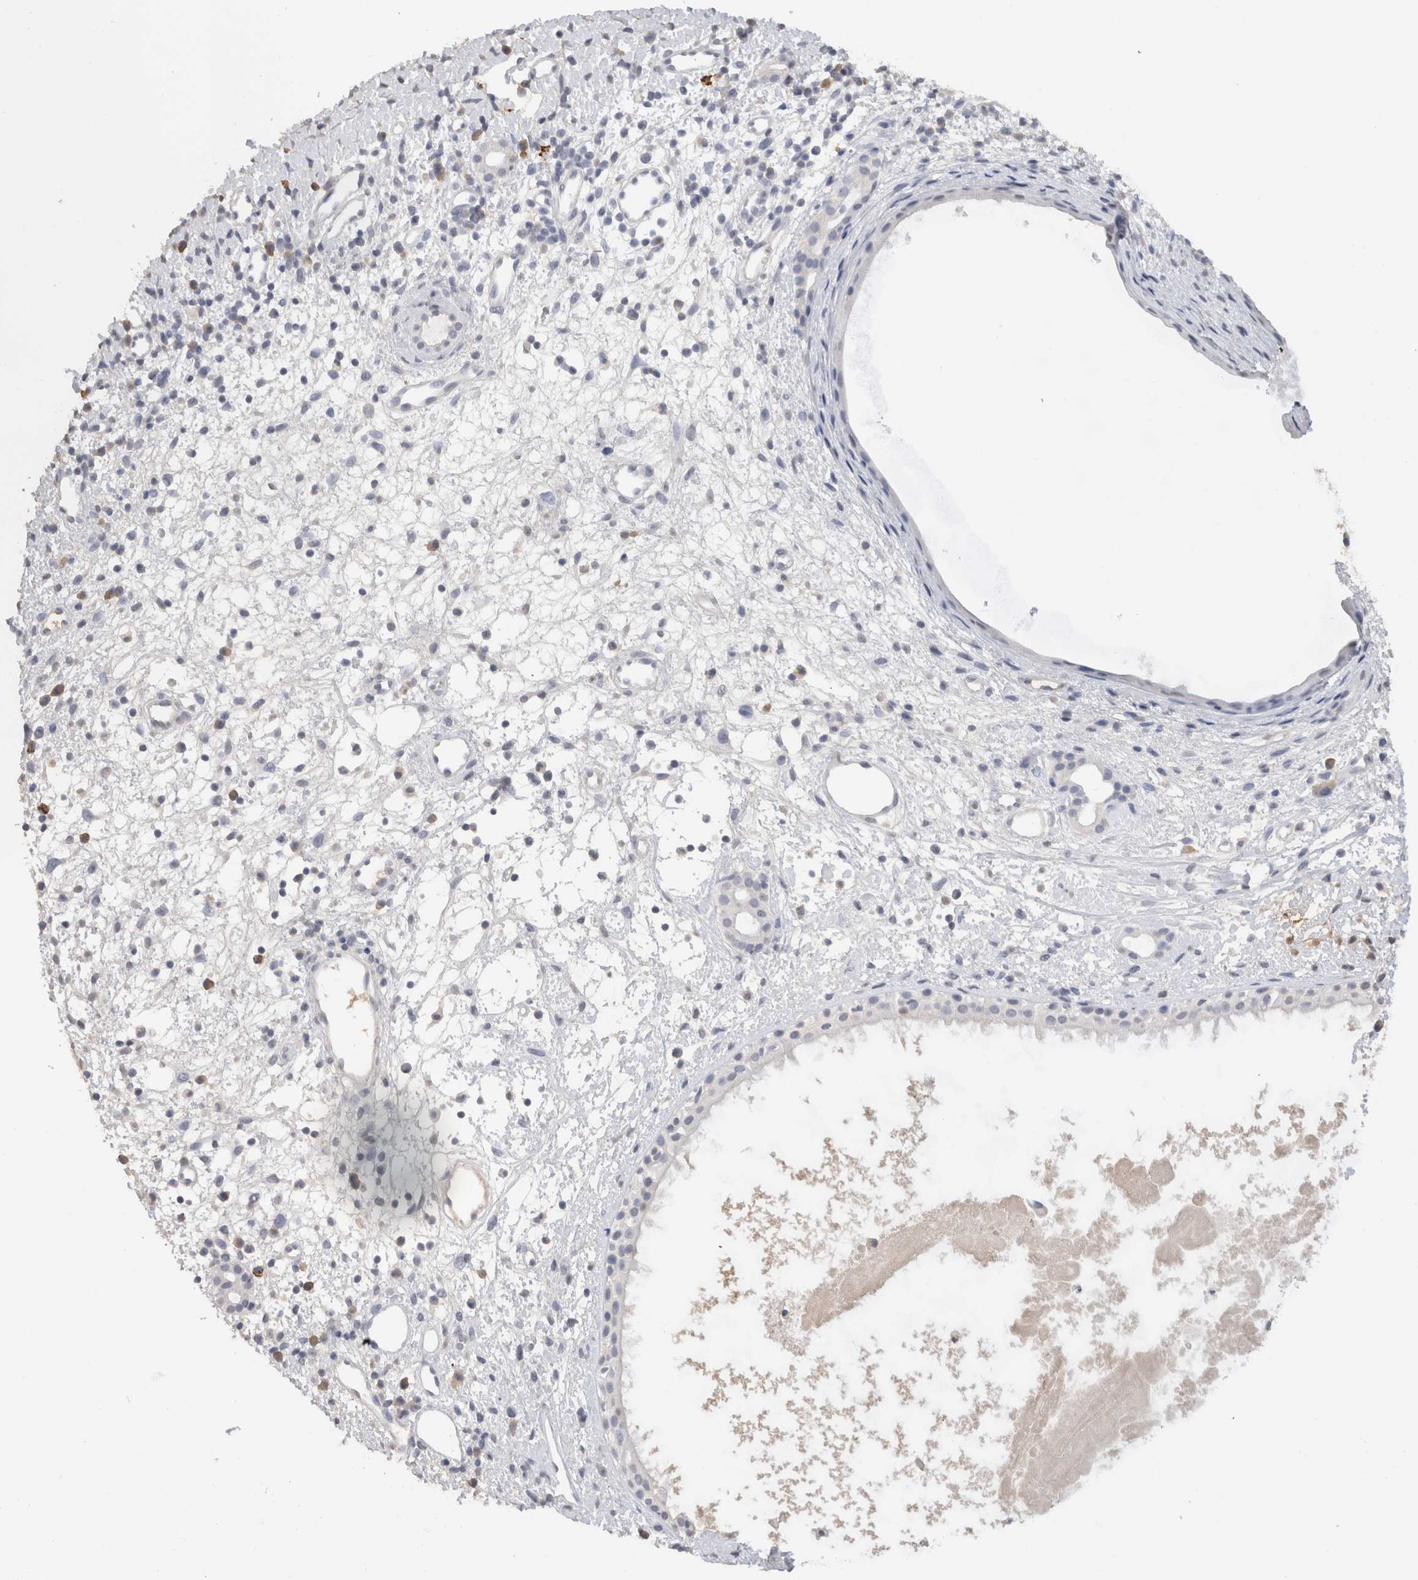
{"staining": {"intensity": "negative", "quantity": "none", "location": "none"}, "tissue": "nasopharynx", "cell_type": "Respiratory epithelial cells", "image_type": "normal", "snomed": [{"axis": "morphology", "description": "Normal tissue, NOS"}, {"axis": "topography", "description": "Nasopharynx"}], "caption": "Immunohistochemistry of normal nasopharynx displays no expression in respiratory epithelial cells. (DAB (3,3'-diaminobenzidine) immunohistochemistry (IHC) visualized using brightfield microscopy, high magnification).", "gene": "LAMP3", "patient": {"sex": "male", "age": 22}}